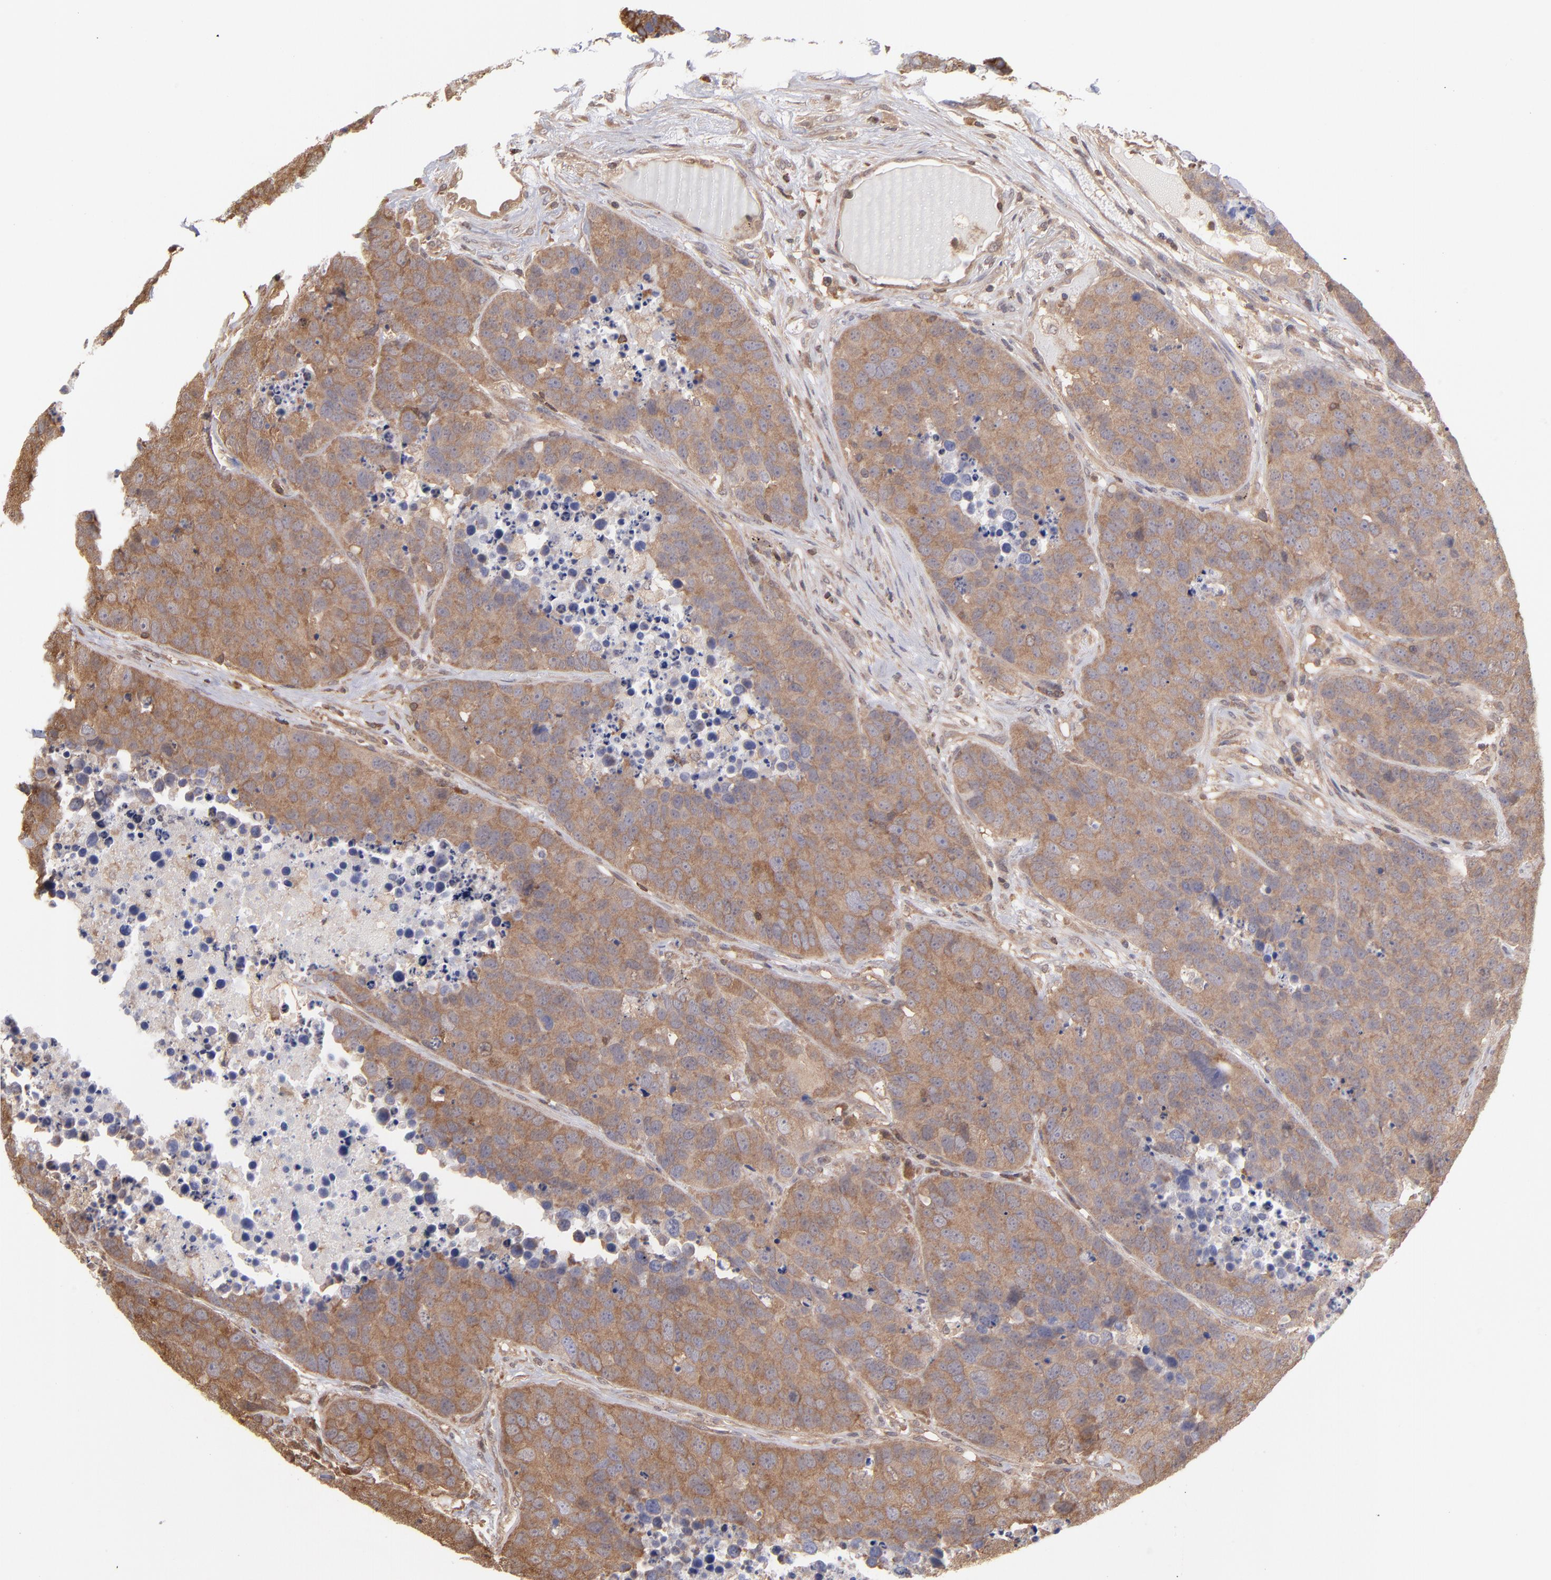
{"staining": {"intensity": "strong", "quantity": ">75%", "location": "cytoplasmic/membranous"}, "tissue": "carcinoid", "cell_type": "Tumor cells", "image_type": "cancer", "snomed": [{"axis": "morphology", "description": "Carcinoid, malignant, NOS"}, {"axis": "topography", "description": "Lung"}], "caption": "A brown stain highlights strong cytoplasmic/membranous positivity of a protein in human malignant carcinoid tumor cells.", "gene": "MAP2K2", "patient": {"sex": "male", "age": 60}}